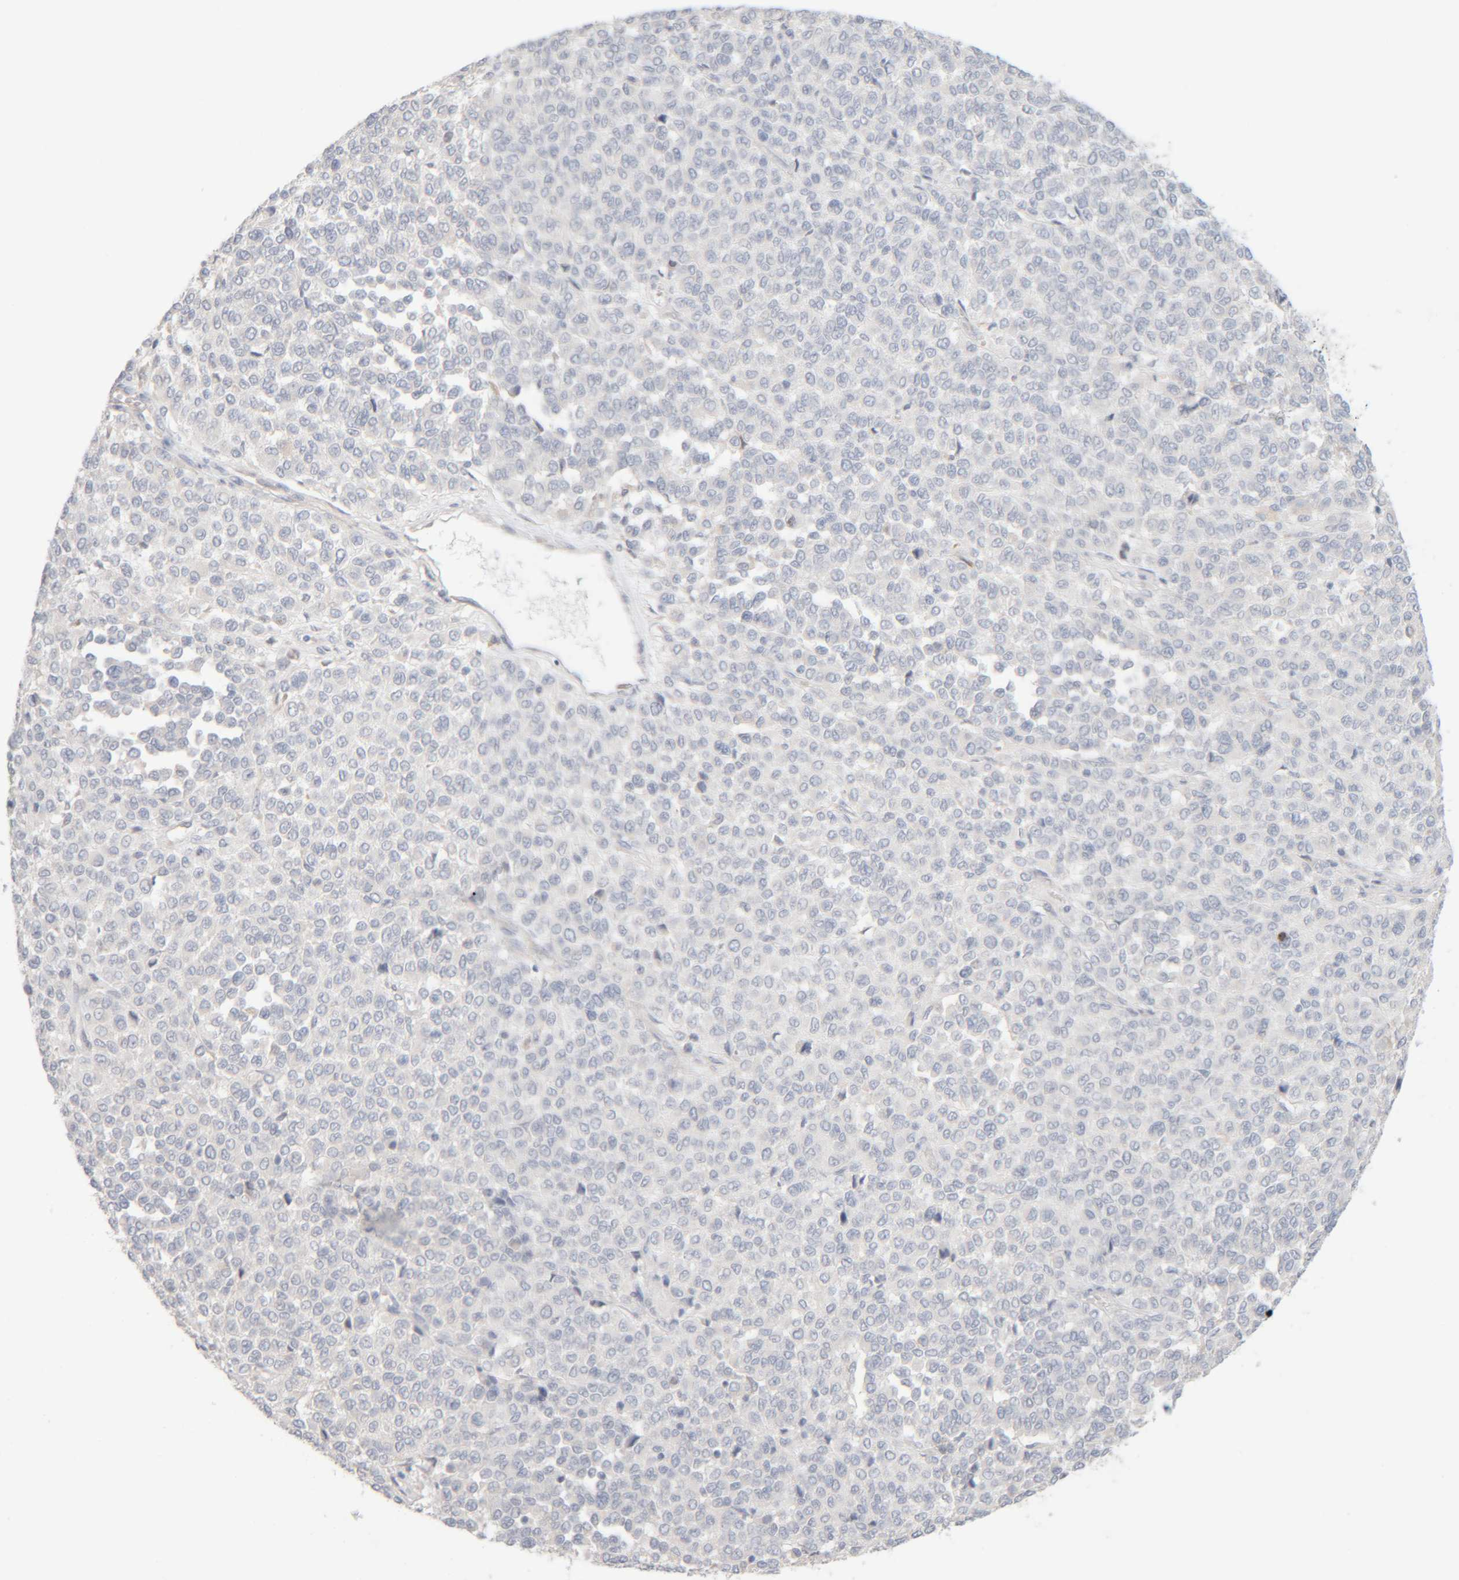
{"staining": {"intensity": "negative", "quantity": "none", "location": "none"}, "tissue": "melanoma", "cell_type": "Tumor cells", "image_type": "cancer", "snomed": [{"axis": "morphology", "description": "Malignant melanoma, Metastatic site"}, {"axis": "topography", "description": "Pancreas"}], "caption": "Immunohistochemistry (IHC) photomicrograph of malignant melanoma (metastatic site) stained for a protein (brown), which reveals no expression in tumor cells. The staining is performed using DAB brown chromogen with nuclei counter-stained in using hematoxylin.", "gene": "RIDA", "patient": {"sex": "female", "age": 30}}